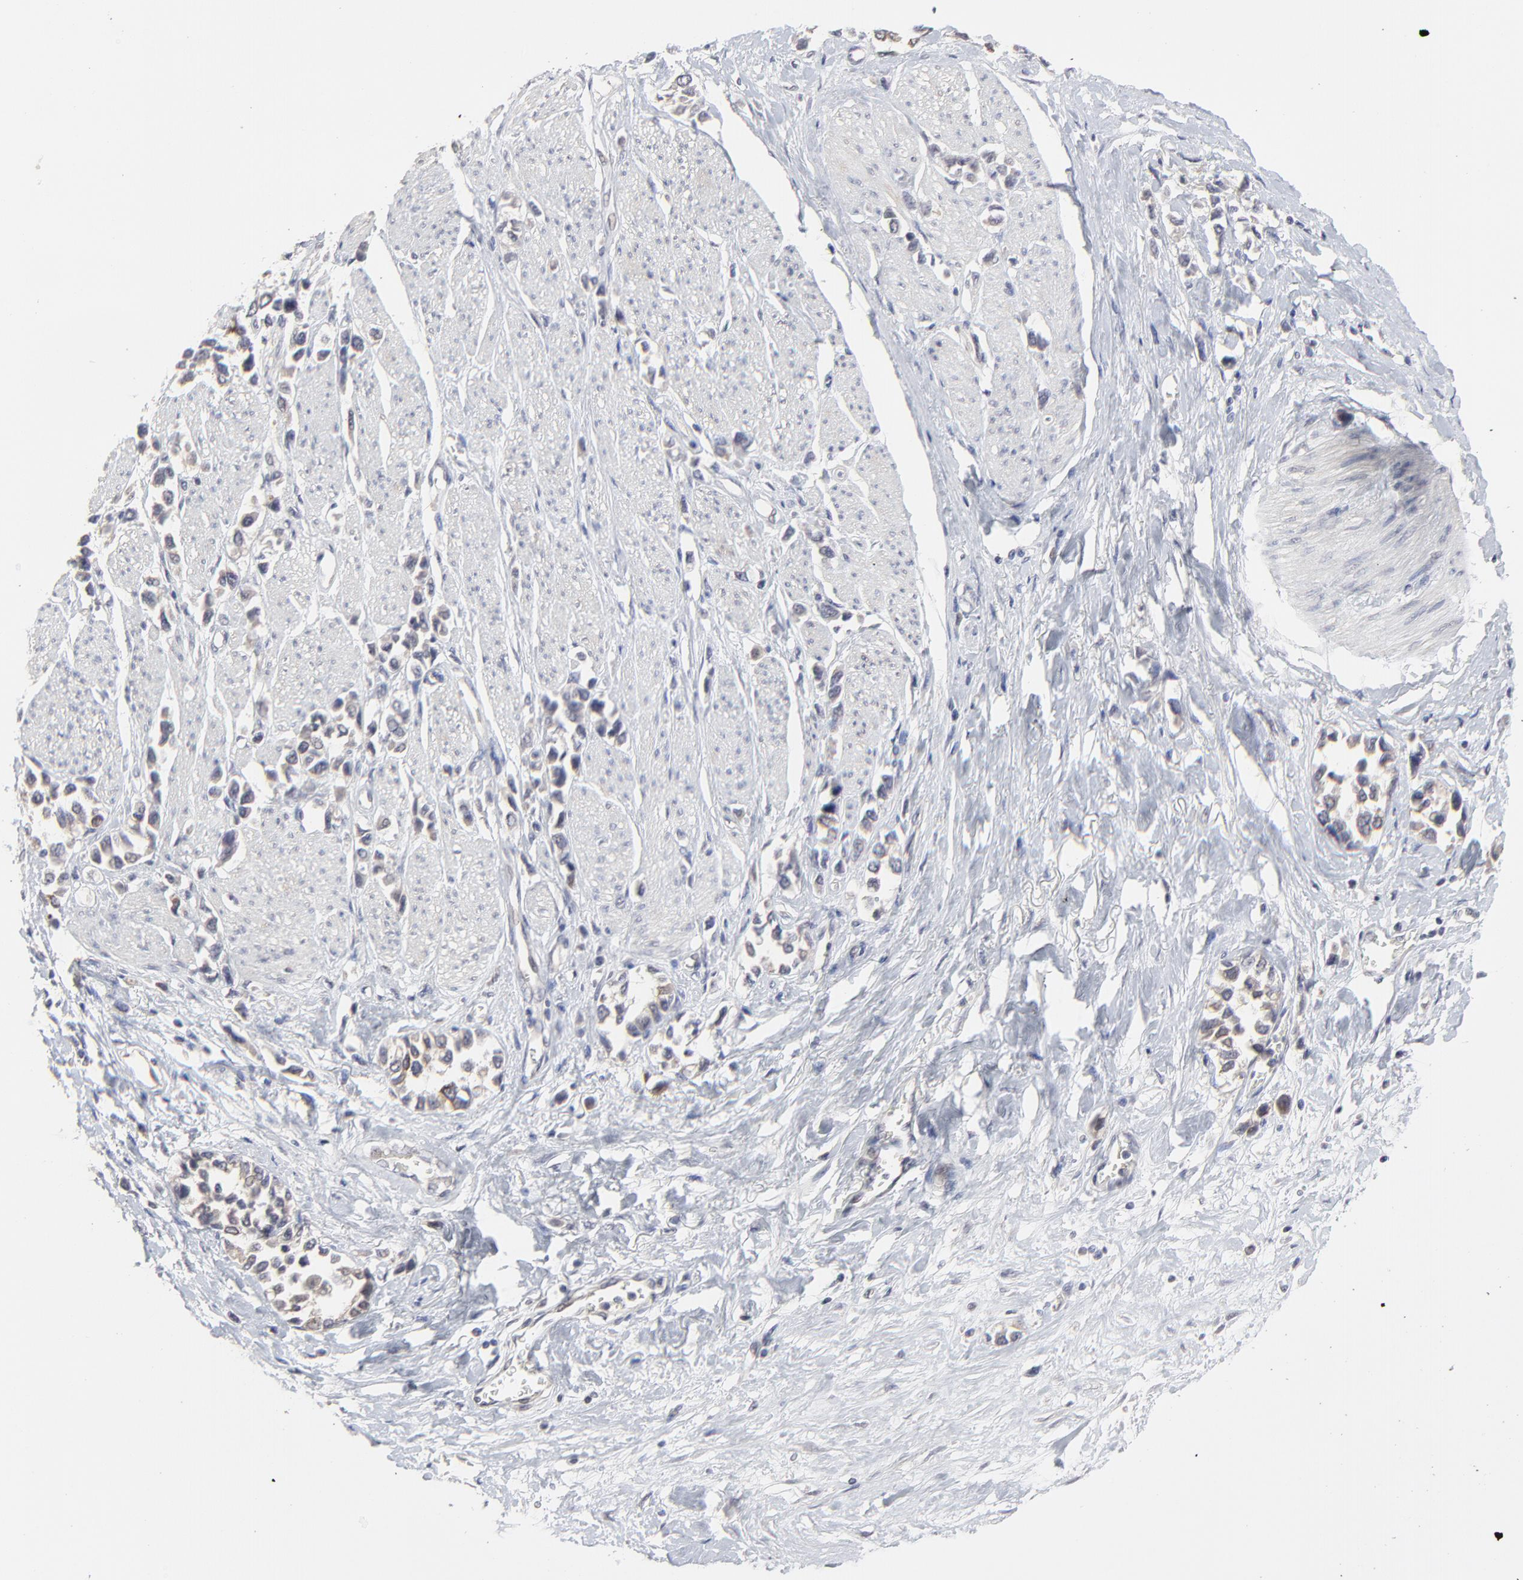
{"staining": {"intensity": "moderate", "quantity": "<25%", "location": "cytoplasmic/membranous"}, "tissue": "stomach cancer", "cell_type": "Tumor cells", "image_type": "cancer", "snomed": [{"axis": "morphology", "description": "Adenocarcinoma, NOS"}, {"axis": "topography", "description": "Stomach, upper"}], "caption": "An IHC histopathology image of tumor tissue is shown. Protein staining in brown shows moderate cytoplasmic/membranous positivity in adenocarcinoma (stomach) within tumor cells. (DAB (3,3'-diaminobenzidine) IHC with brightfield microscopy, high magnification).", "gene": "FAM199X", "patient": {"sex": "male", "age": 76}}